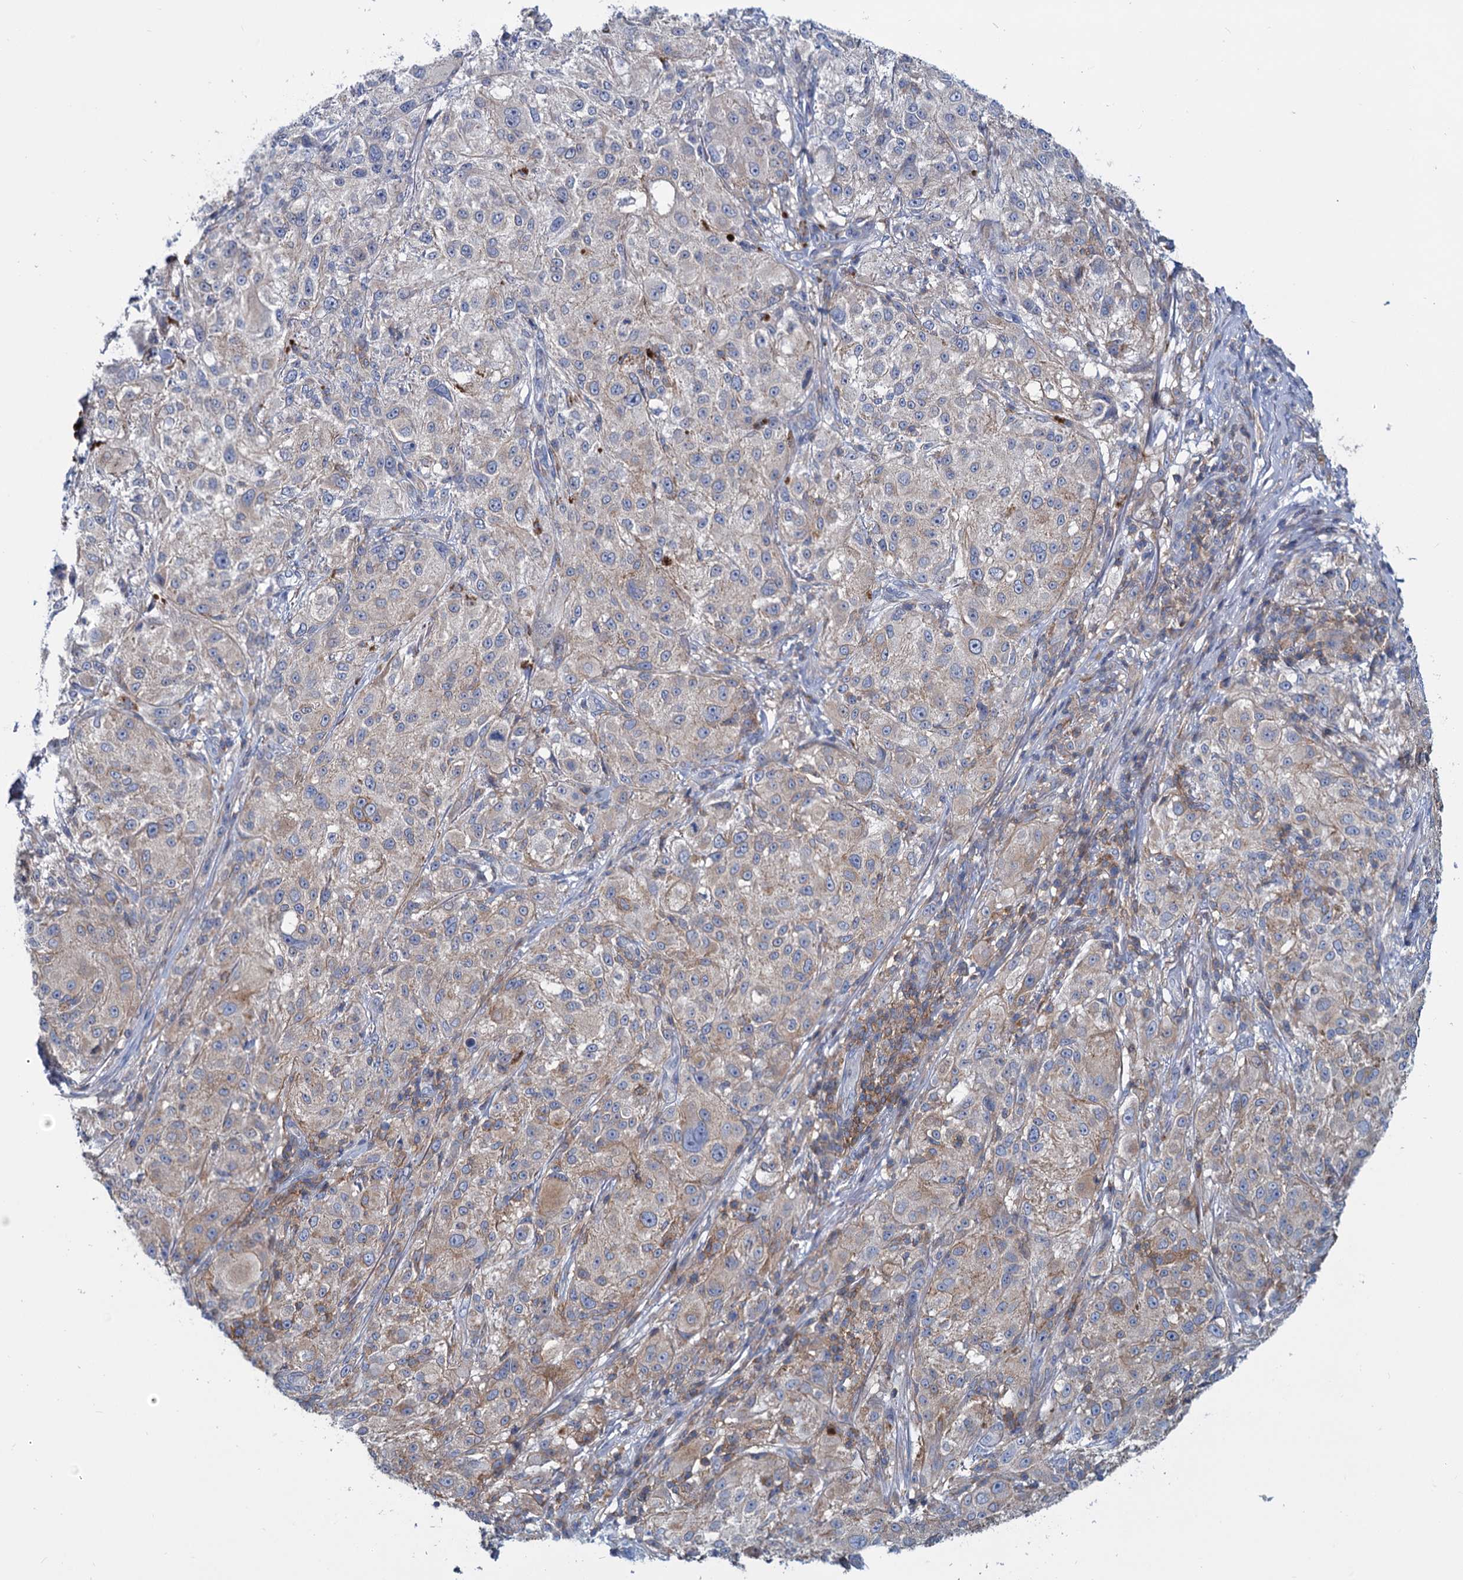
{"staining": {"intensity": "weak", "quantity": "<25%", "location": "cytoplasmic/membranous"}, "tissue": "melanoma", "cell_type": "Tumor cells", "image_type": "cancer", "snomed": [{"axis": "morphology", "description": "Necrosis, NOS"}, {"axis": "morphology", "description": "Malignant melanoma, NOS"}, {"axis": "topography", "description": "Skin"}], "caption": "DAB (3,3'-diaminobenzidine) immunohistochemical staining of malignant melanoma displays no significant expression in tumor cells.", "gene": "LRCH4", "patient": {"sex": "female", "age": 87}}